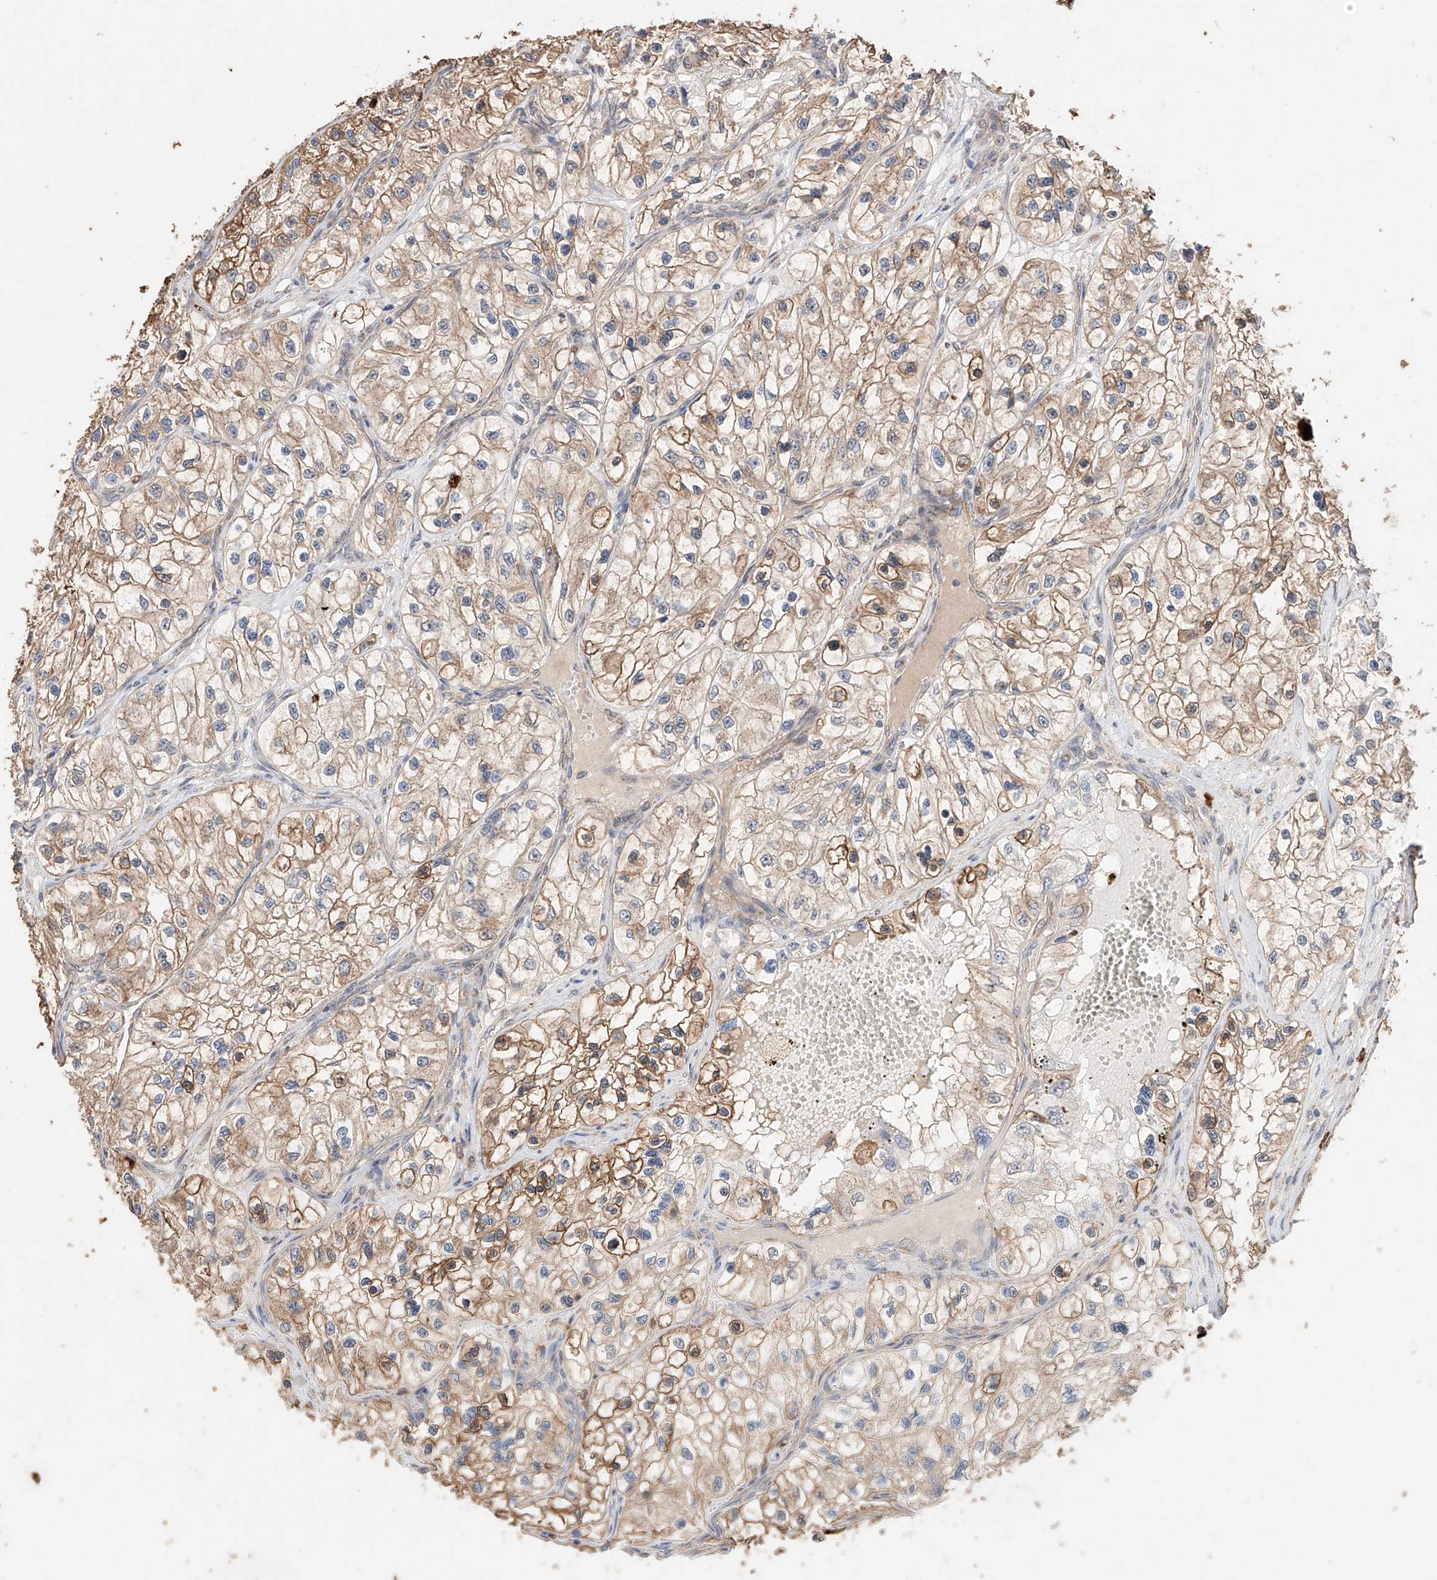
{"staining": {"intensity": "moderate", "quantity": ">75%", "location": "cytoplasmic/membranous"}, "tissue": "renal cancer", "cell_type": "Tumor cells", "image_type": "cancer", "snomed": [{"axis": "morphology", "description": "Adenocarcinoma, NOS"}, {"axis": "topography", "description": "Kidney"}], "caption": "Immunohistochemical staining of renal adenocarcinoma reveals medium levels of moderate cytoplasmic/membranous protein positivity in approximately >75% of tumor cells.", "gene": "MOSPD1", "patient": {"sex": "female", "age": 57}}